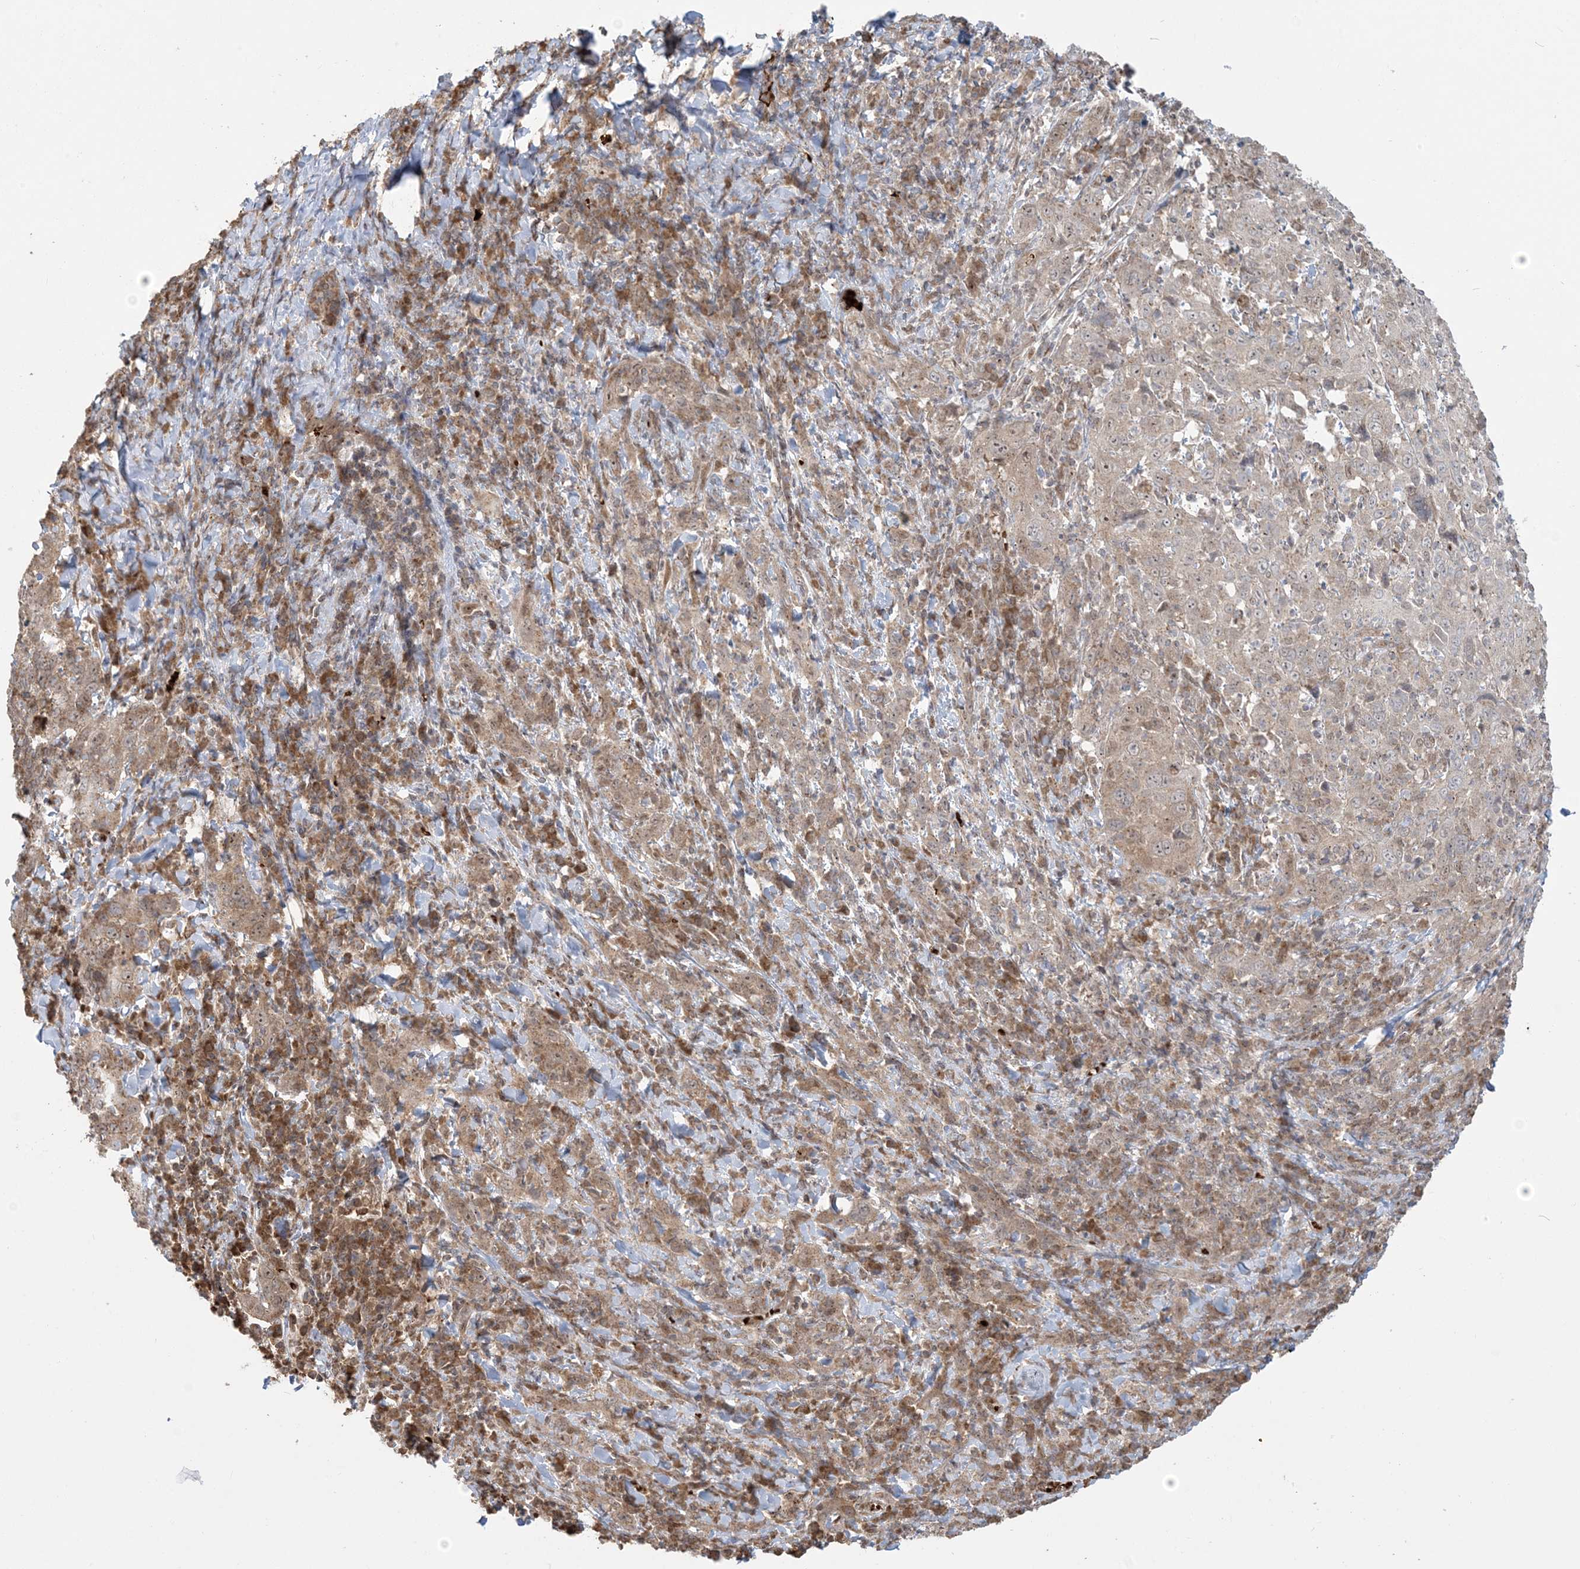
{"staining": {"intensity": "weak", "quantity": "<25%", "location": "cytoplasmic/membranous"}, "tissue": "cervical cancer", "cell_type": "Tumor cells", "image_type": "cancer", "snomed": [{"axis": "morphology", "description": "Squamous cell carcinoma, NOS"}, {"axis": "topography", "description": "Cervix"}], "caption": "Immunohistochemical staining of human cervical cancer (squamous cell carcinoma) exhibits no significant expression in tumor cells.", "gene": "ABCF3", "patient": {"sex": "female", "age": 46}}